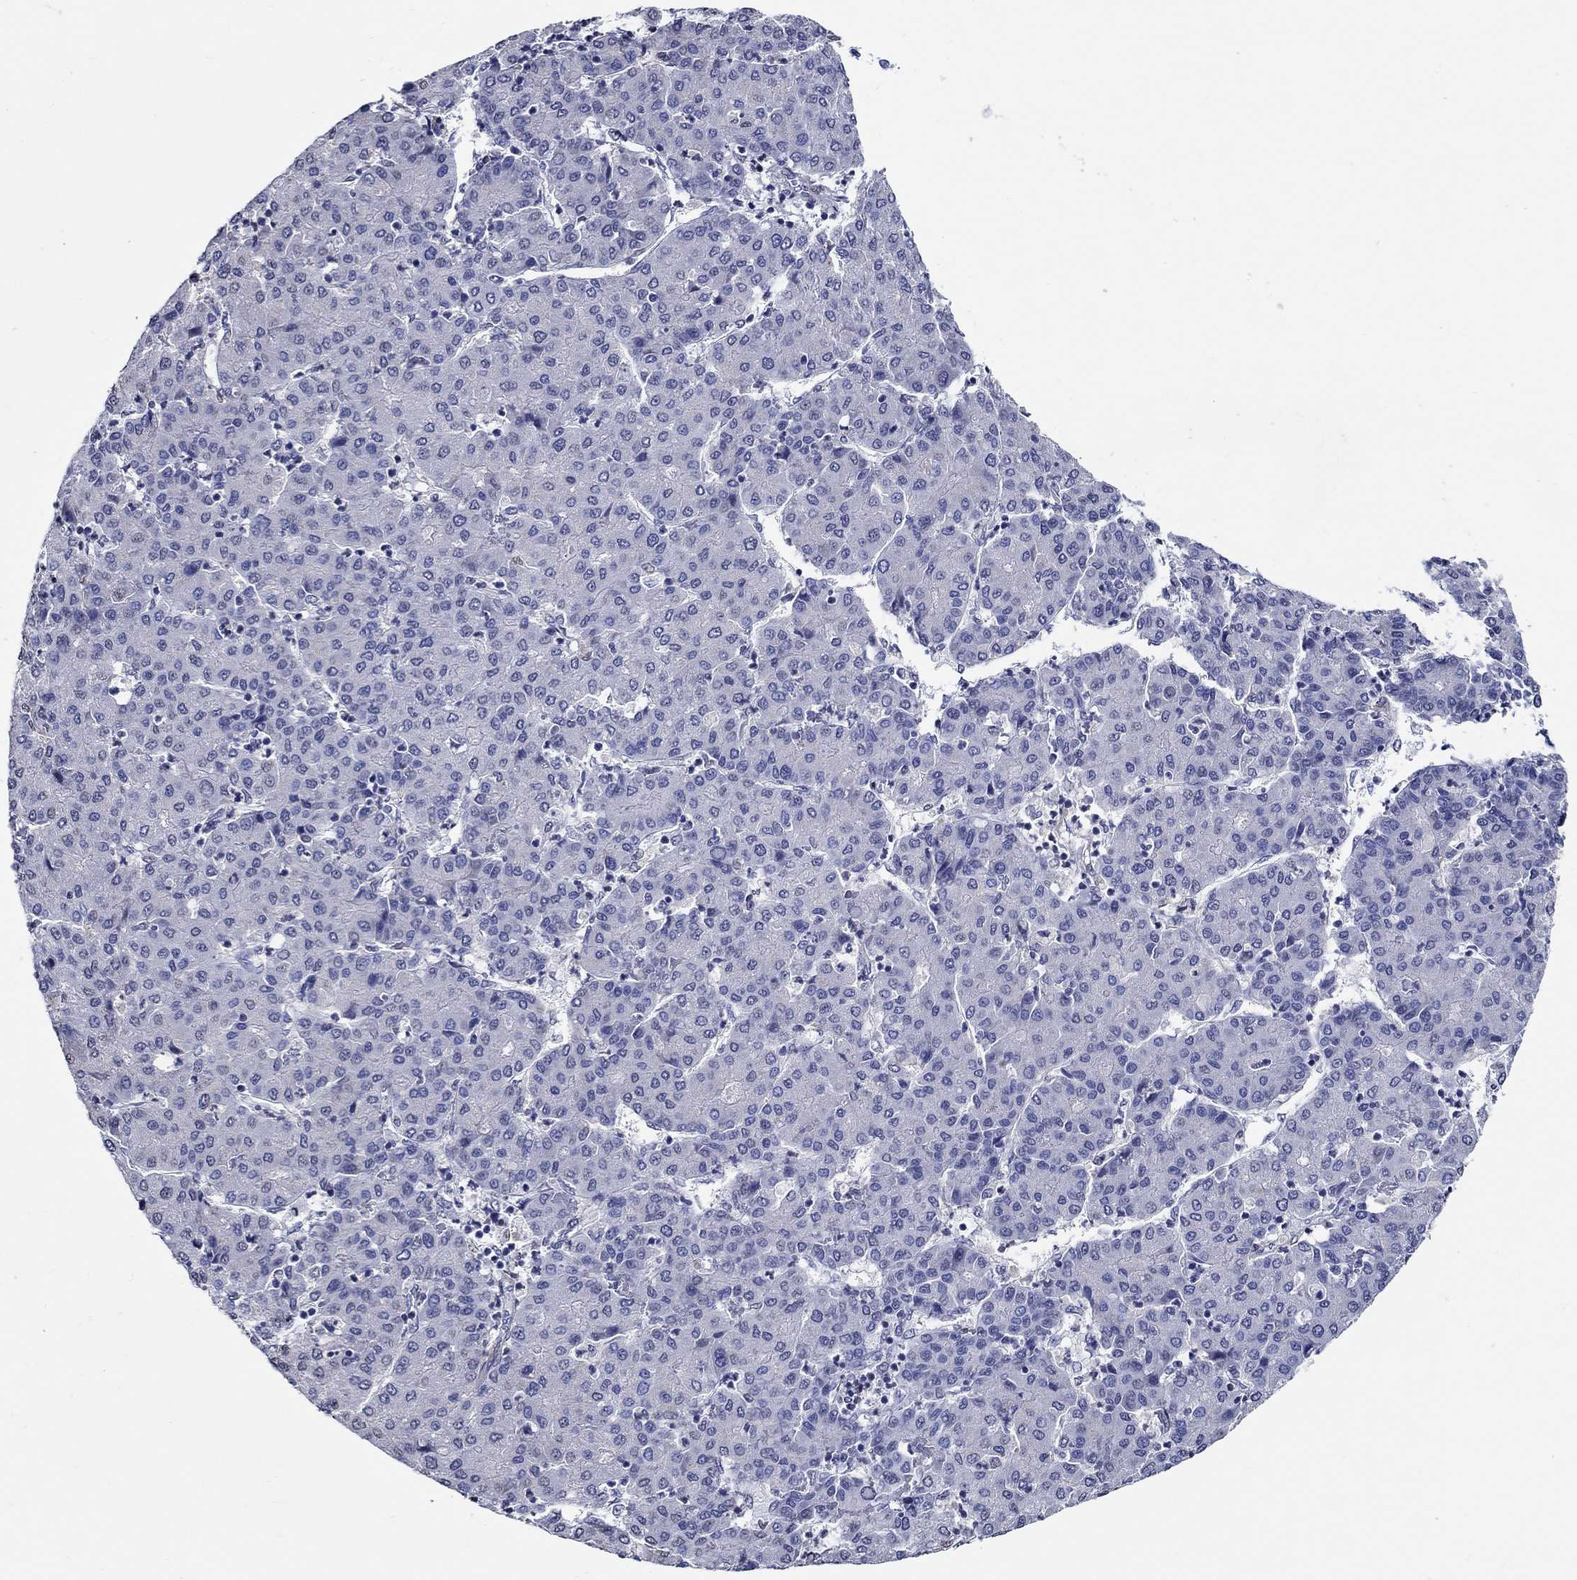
{"staining": {"intensity": "negative", "quantity": "none", "location": "none"}, "tissue": "liver cancer", "cell_type": "Tumor cells", "image_type": "cancer", "snomed": [{"axis": "morphology", "description": "Carcinoma, Hepatocellular, NOS"}, {"axis": "topography", "description": "Liver"}], "caption": "High magnification brightfield microscopy of hepatocellular carcinoma (liver) stained with DAB (brown) and counterstained with hematoxylin (blue): tumor cells show no significant positivity. The staining is performed using DAB (3,3'-diaminobenzidine) brown chromogen with nuclei counter-stained in using hematoxylin.", "gene": "PDE1B", "patient": {"sex": "male", "age": 65}}